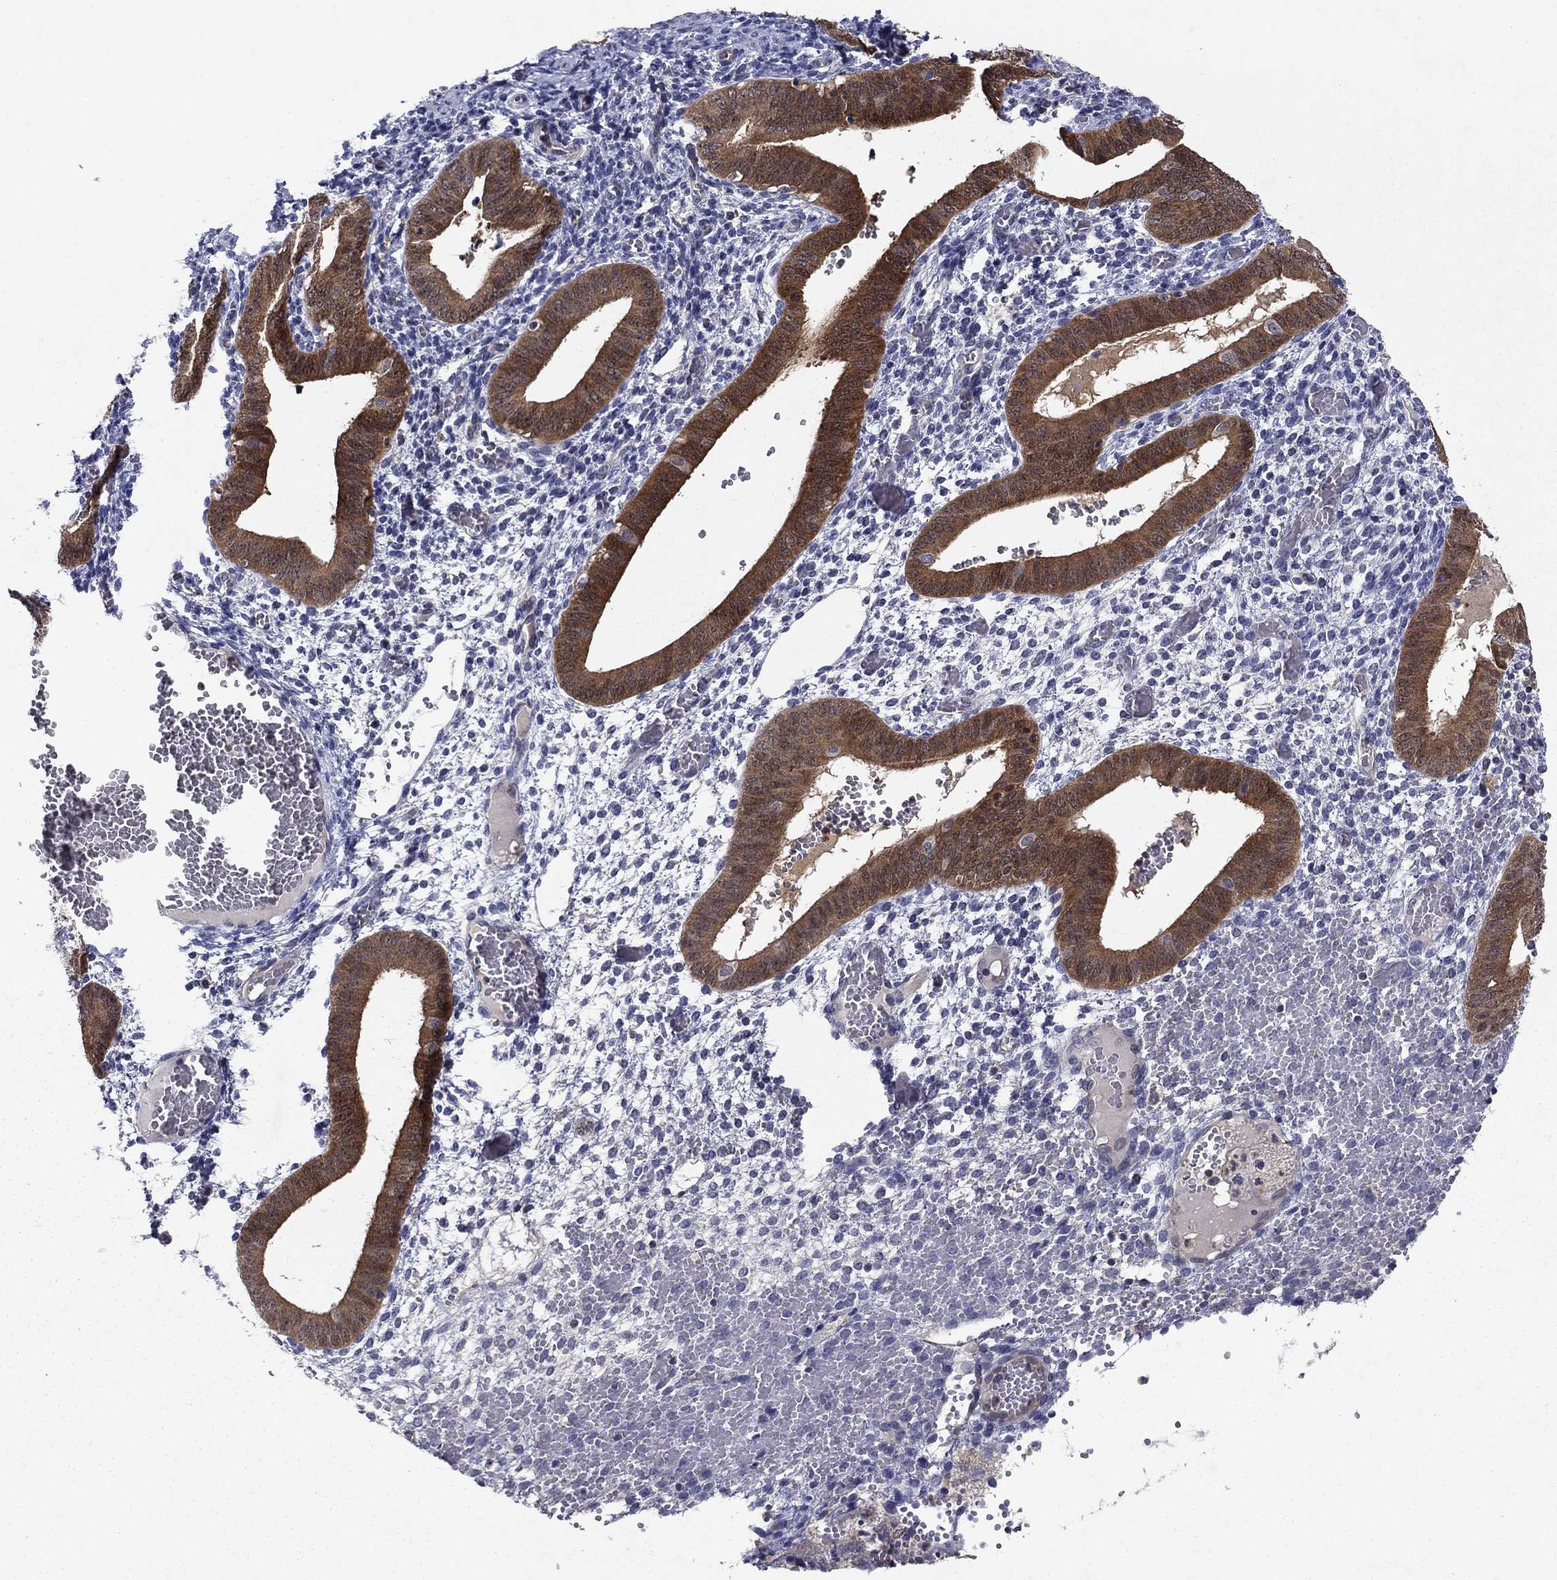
{"staining": {"intensity": "negative", "quantity": "none", "location": "none"}, "tissue": "endometrium", "cell_type": "Cells in endometrial stroma", "image_type": "normal", "snomed": [{"axis": "morphology", "description": "Normal tissue, NOS"}, {"axis": "topography", "description": "Endometrium"}], "caption": "Human endometrium stained for a protein using immunohistochemistry (IHC) reveals no positivity in cells in endometrial stroma.", "gene": "GLTP", "patient": {"sex": "female", "age": 42}}